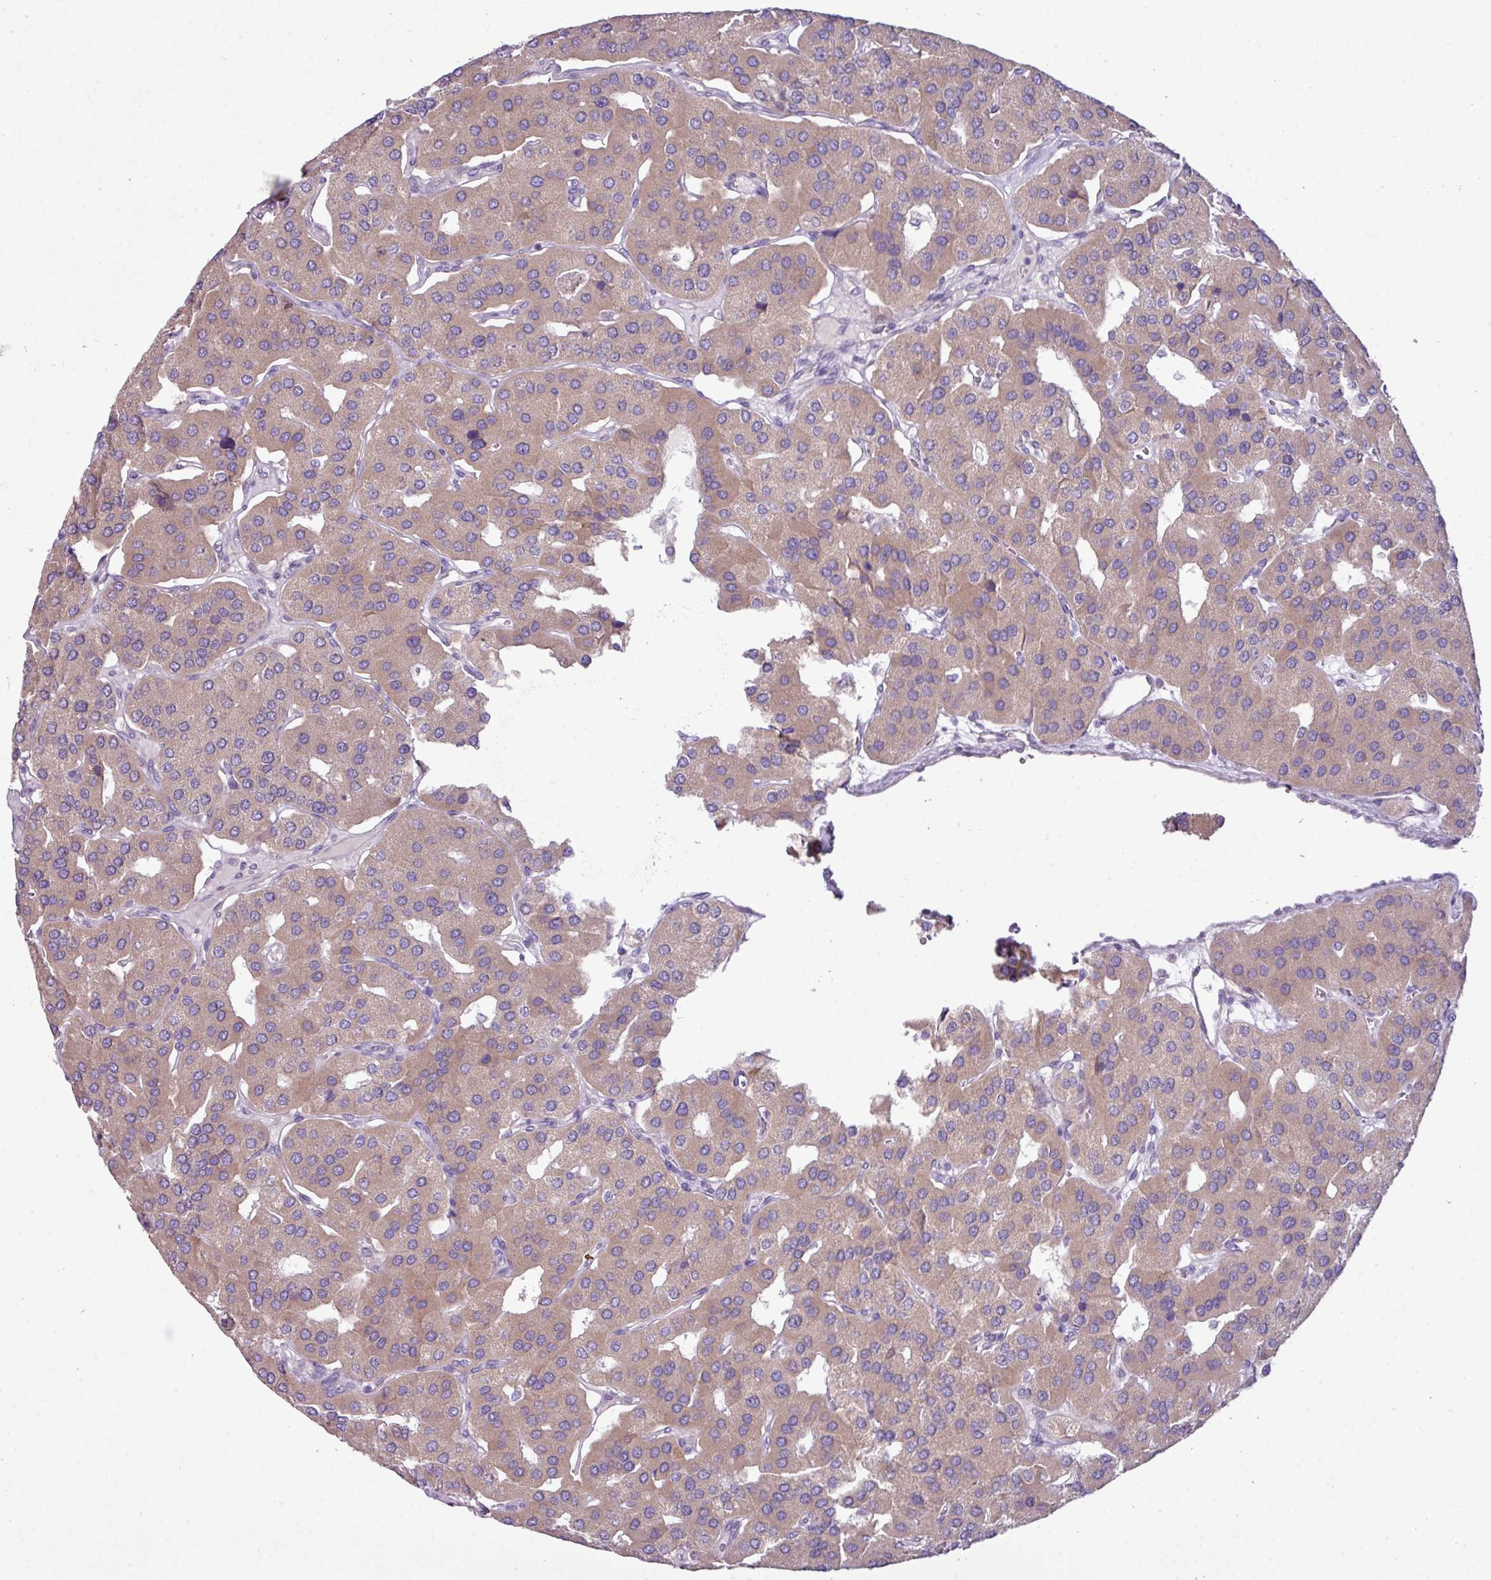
{"staining": {"intensity": "moderate", "quantity": ">75%", "location": "cytoplasmic/membranous"}, "tissue": "parathyroid gland", "cell_type": "Glandular cells", "image_type": "normal", "snomed": [{"axis": "morphology", "description": "Normal tissue, NOS"}, {"axis": "morphology", "description": "Adenoma, NOS"}, {"axis": "topography", "description": "Parathyroid gland"}], "caption": "Immunohistochemistry (IHC) image of unremarkable human parathyroid gland stained for a protein (brown), which reveals medium levels of moderate cytoplasmic/membranous expression in approximately >75% of glandular cells.", "gene": "AGAP4", "patient": {"sex": "female", "age": 86}}